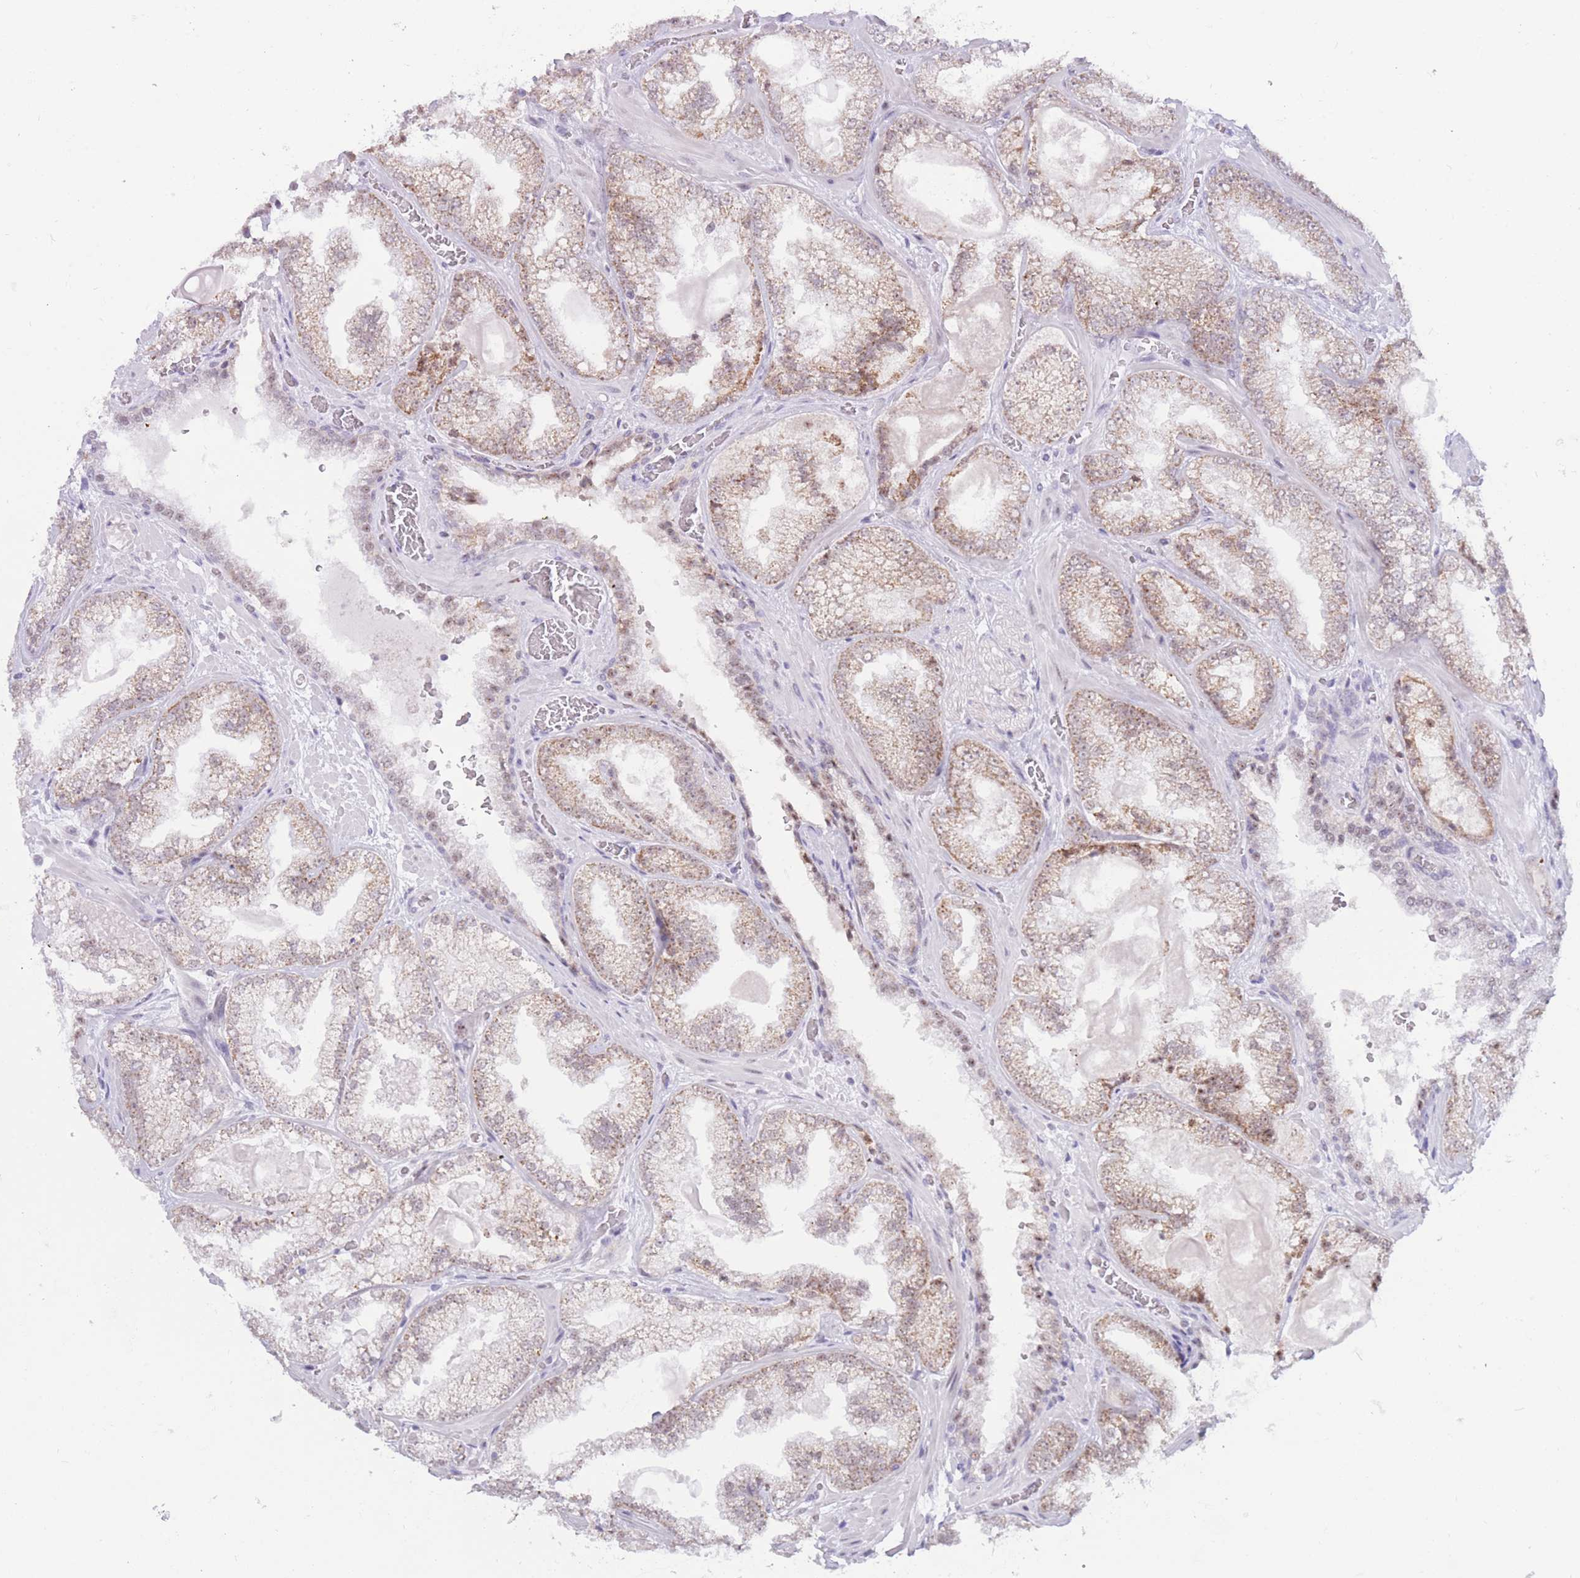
{"staining": {"intensity": "moderate", "quantity": "25%-75%", "location": "cytoplasmic/membranous"}, "tissue": "prostate cancer", "cell_type": "Tumor cells", "image_type": "cancer", "snomed": [{"axis": "morphology", "description": "Adenocarcinoma, Low grade"}, {"axis": "topography", "description": "Prostate"}], "caption": "There is medium levels of moderate cytoplasmic/membranous positivity in tumor cells of prostate cancer (low-grade adenocarcinoma), as demonstrated by immunohistochemical staining (brown color).", "gene": "CYP2B6", "patient": {"sex": "male", "age": 57}}